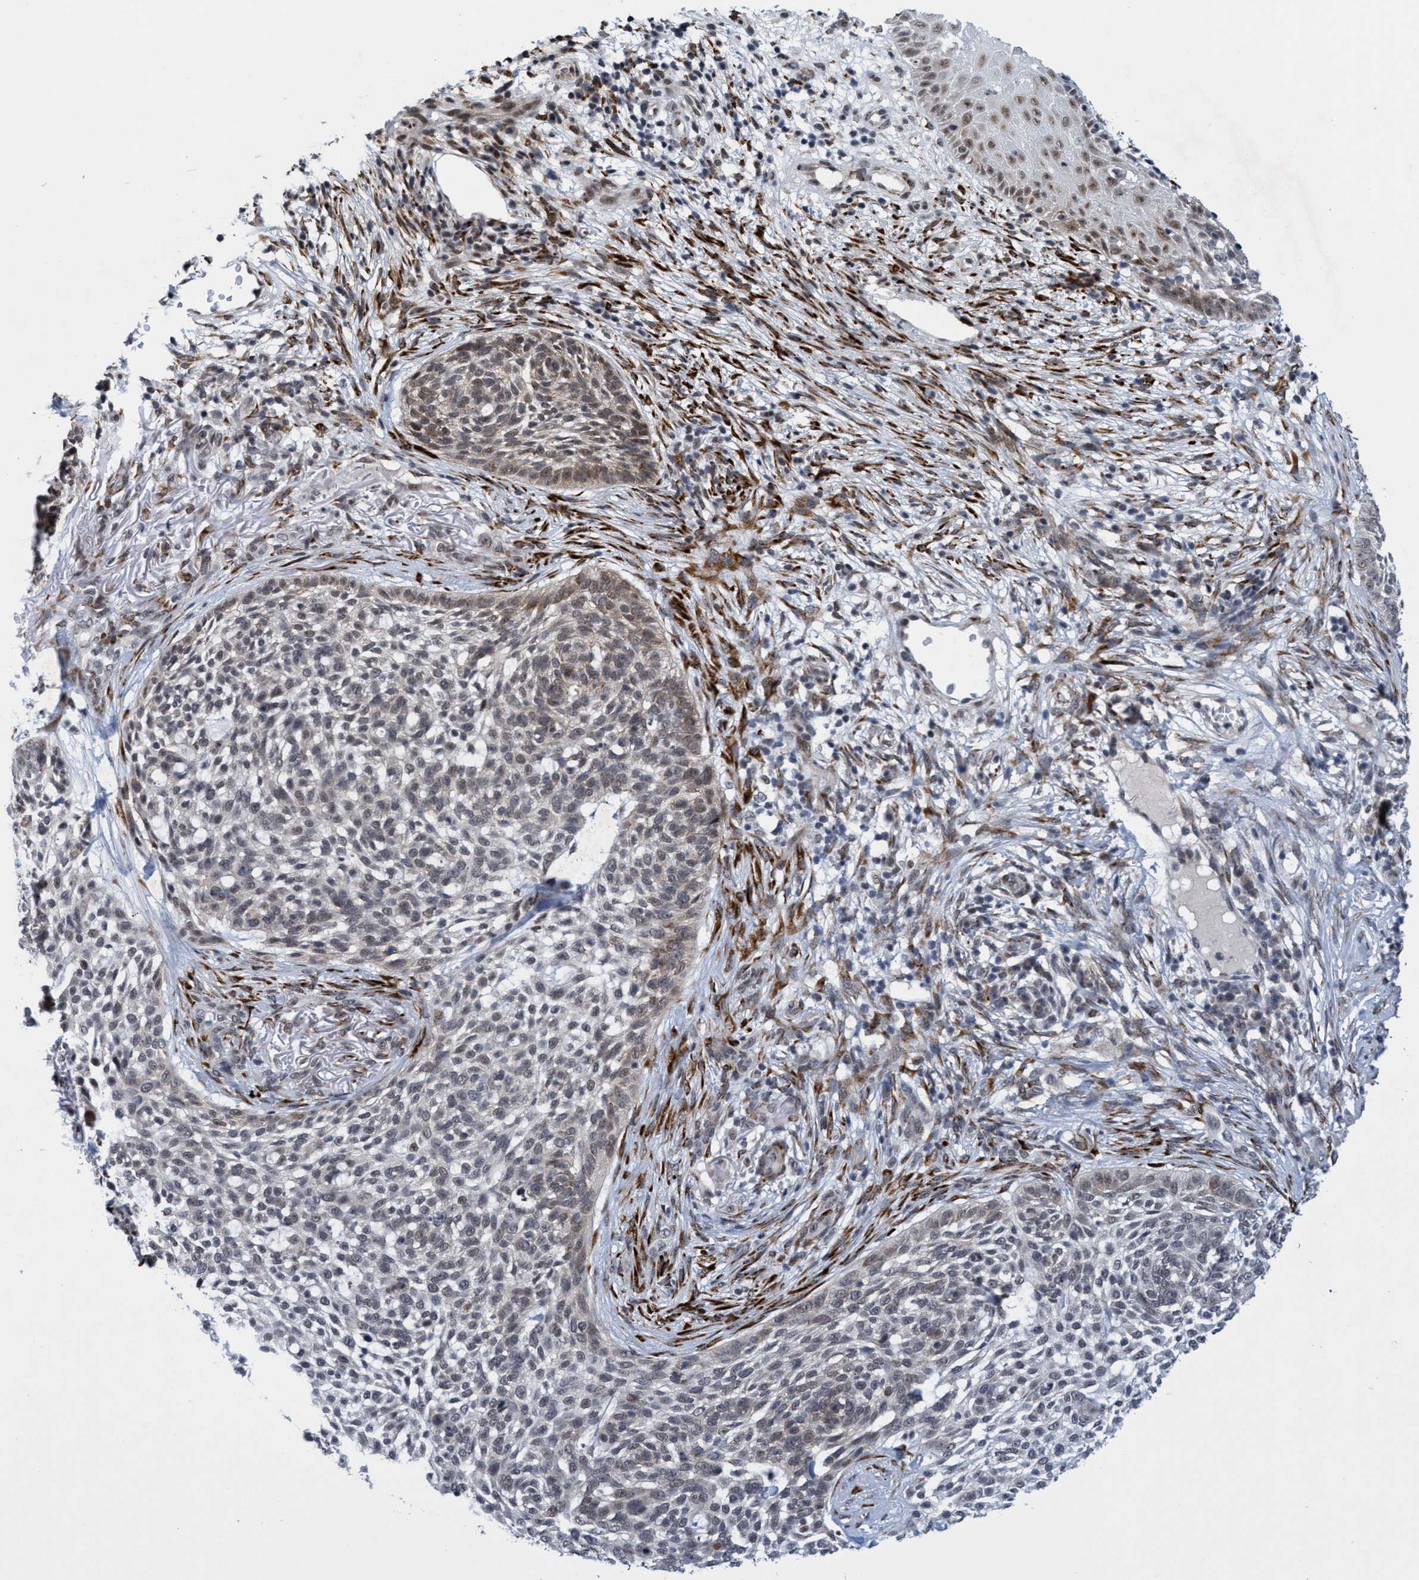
{"staining": {"intensity": "weak", "quantity": "25%-75%", "location": "cytoplasmic/membranous,nuclear"}, "tissue": "skin cancer", "cell_type": "Tumor cells", "image_type": "cancer", "snomed": [{"axis": "morphology", "description": "Basal cell carcinoma"}, {"axis": "topography", "description": "Skin"}], "caption": "Skin basal cell carcinoma stained with DAB (3,3'-diaminobenzidine) IHC reveals low levels of weak cytoplasmic/membranous and nuclear positivity in about 25%-75% of tumor cells. (Stains: DAB (3,3'-diaminobenzidine) in brown, nuclei in blue, Microscopy: brightfield microscopy at high magnification).", "gene": "GLT6D1", "patient": {"sex": "female", "age": 64}}